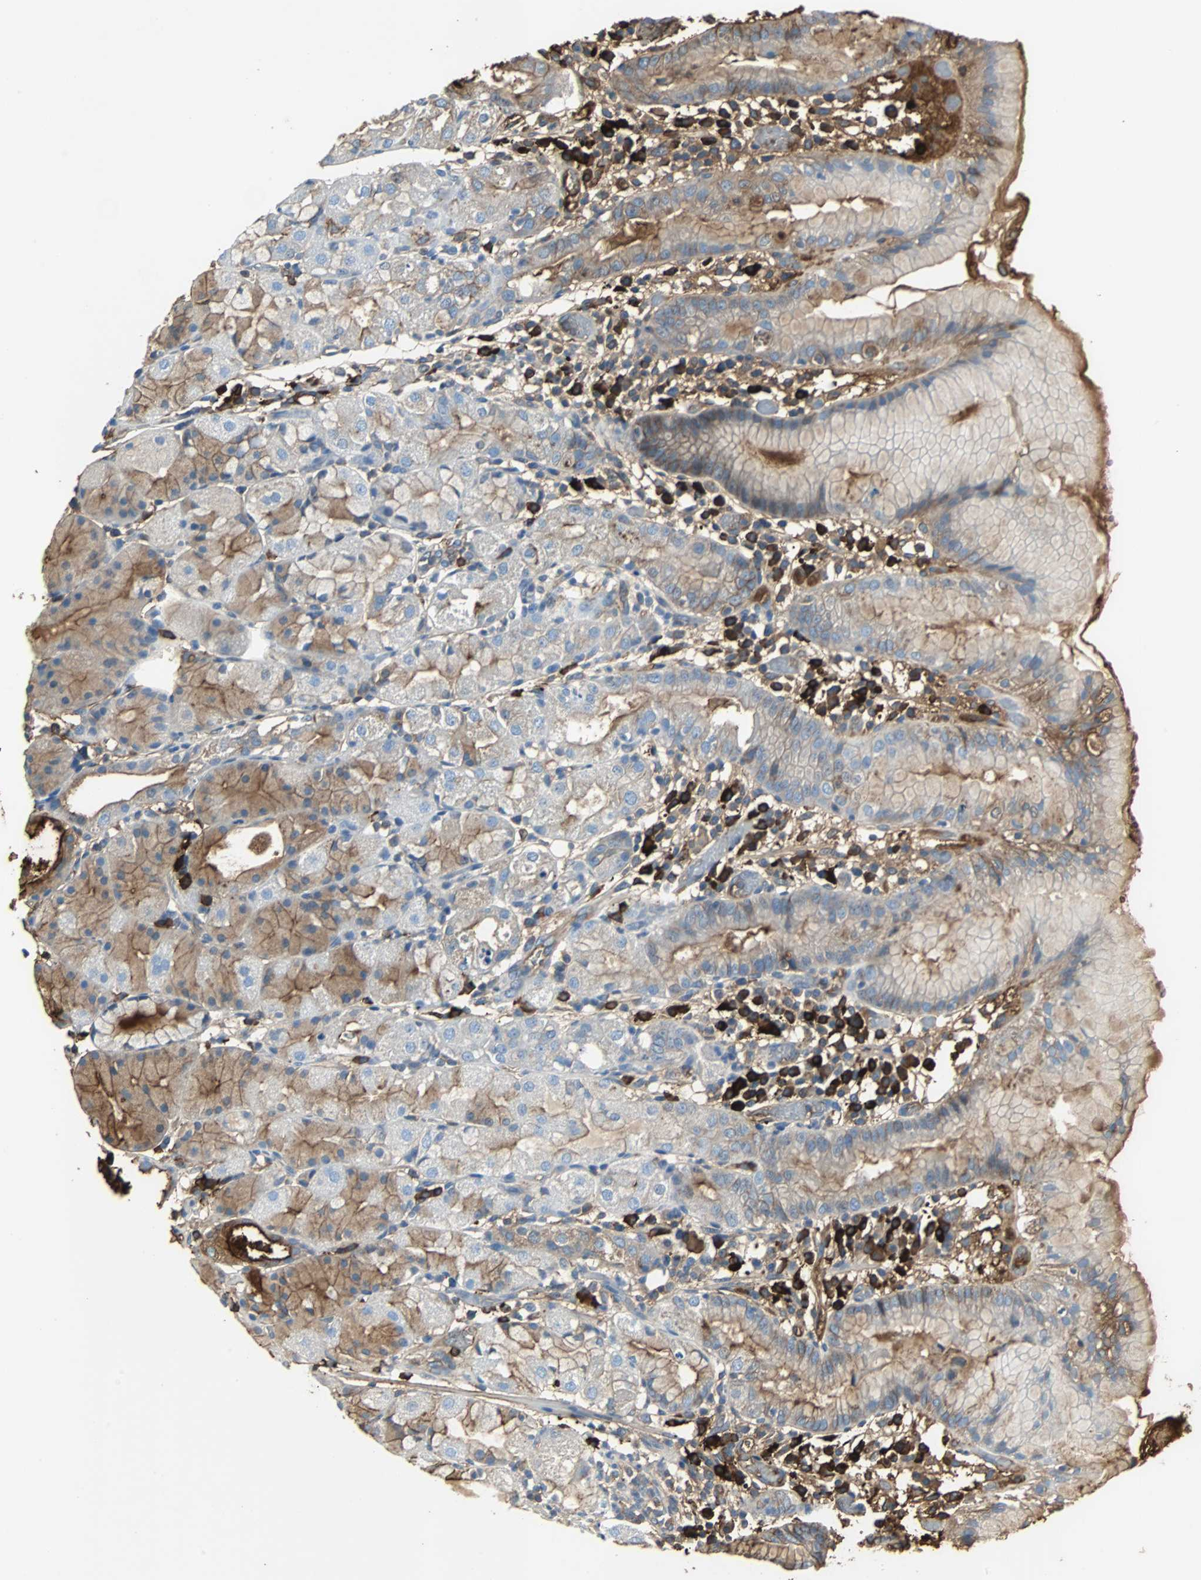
{"staining": {"intensity": "weak", "quantity": "<25%", "location": "cytoplasmic/membranous"}, "tissue": "stomach", "cell_type": "Glandular cells", "image_type": "normal", "snomed": [{"axis": "morphology", "description": "Normal tissue, NOS"}, {"axis": "topography", "description": "Stomach"}, {"axis": "topography", "description": "Stomach, lower"}], "caption": "High magnification brightfield microscopy of unremarkable stomach stained with DAB (brown) and counterstained with hematoxylin (blue): glandular cells show no significant positivity. The staining was performed using DAB (3,3'-diaminobenzidine) to visualize the protein expression in brown, while the nuclei were stained in blue with hematoxylin (Magnification: 20x).", "gene": "IGHA1", "patient": {"sex": "female", "age": 75}}